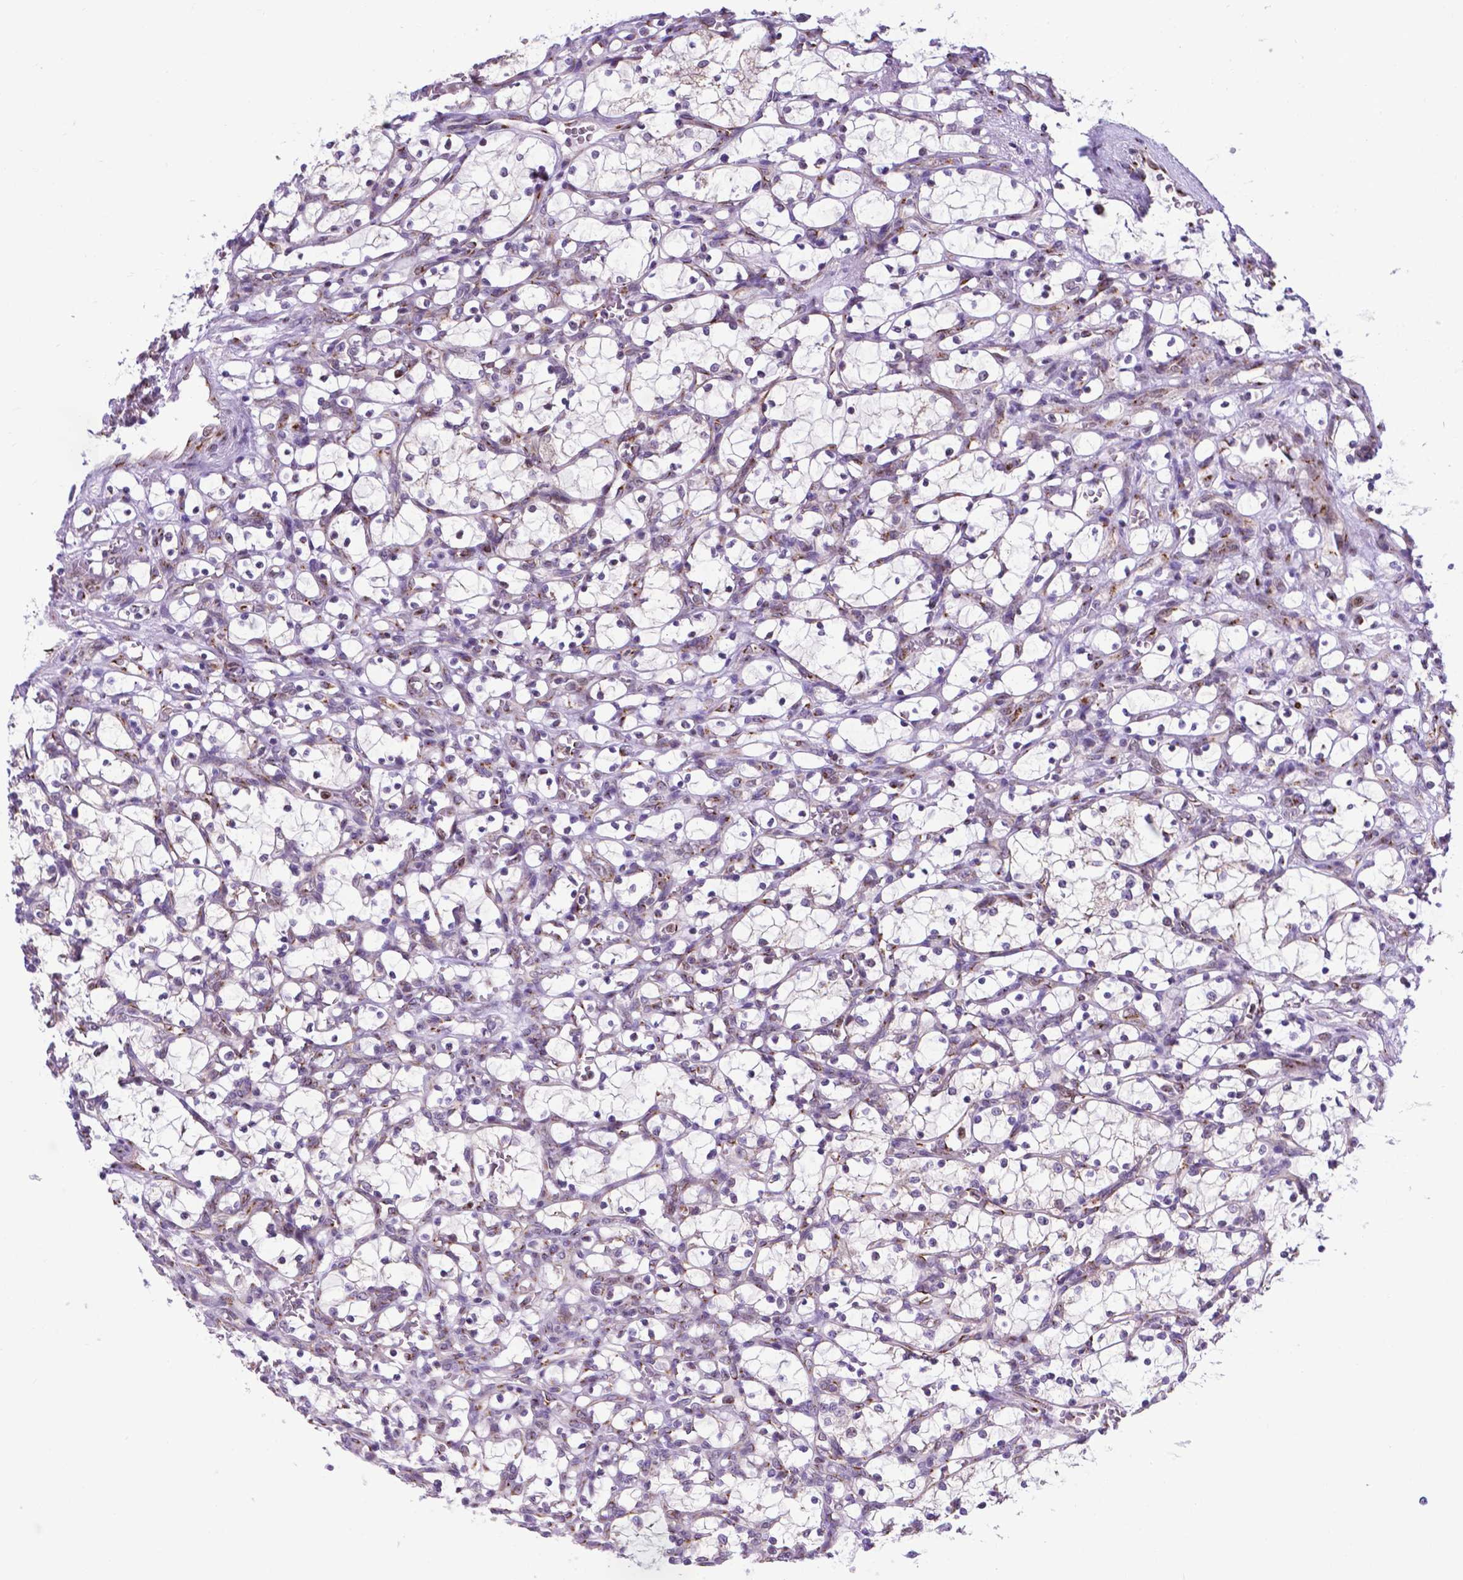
{"staining": {"intensity": "negative", "quantity": "none", "location": "none"}, "tissue": "renal cancer", "cell_type": "Tumor cells", "image_type": "cancer", "snomed": [{"axis": "morphology", "description": "Adenocarcinoma, NOS"}, {"axis": "topography", "description": "Kidney"}], "caption": "The immunohistochemistry photomicrograph has no significant staining in tumor cells of renal cancer tissue.", "gene": "MRPL10", "patient": {"sex": "female", "age": 69}}